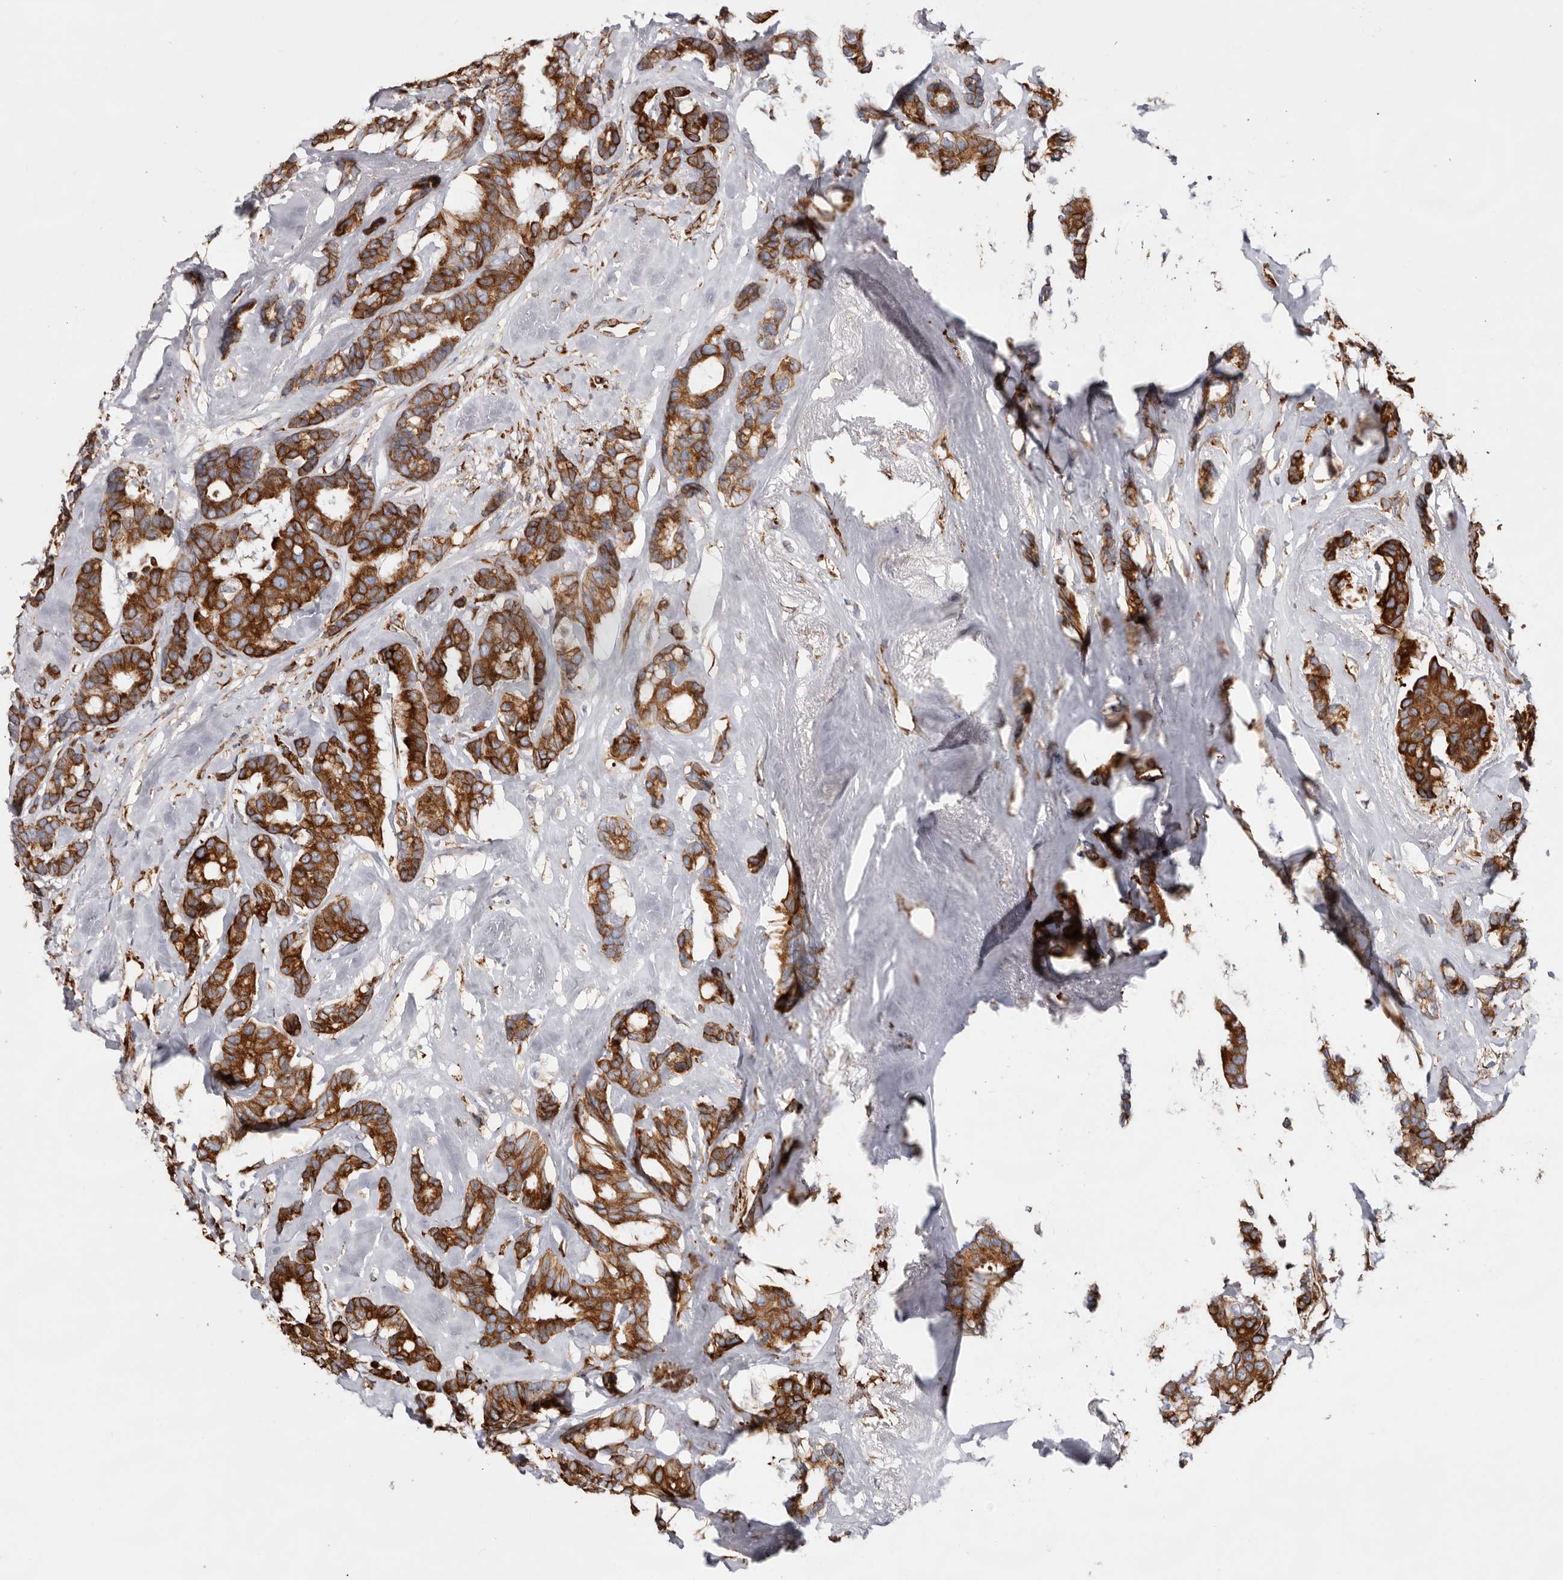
{"staining": {"intensity": "strong", "quantity": ">75%", "location": "cytoplasmic/membranous"}, "tissue": "breast cancer", "cell_type": "Tumor cells", "image_type": "cancer", "snomed": [{"axis": "morphology", "description": "Duct carcinoma"}, {"axis": "topography", "description": "Breast"}], "caption": "Immunohistochemical staining of human intraductal carcinoma (breast) reveals strong cytoplasmic/membranous protein staining in about >75% of tumor cells.", "gene": "SEMA3E", "patient": {"sex": "female", "age": 87}}